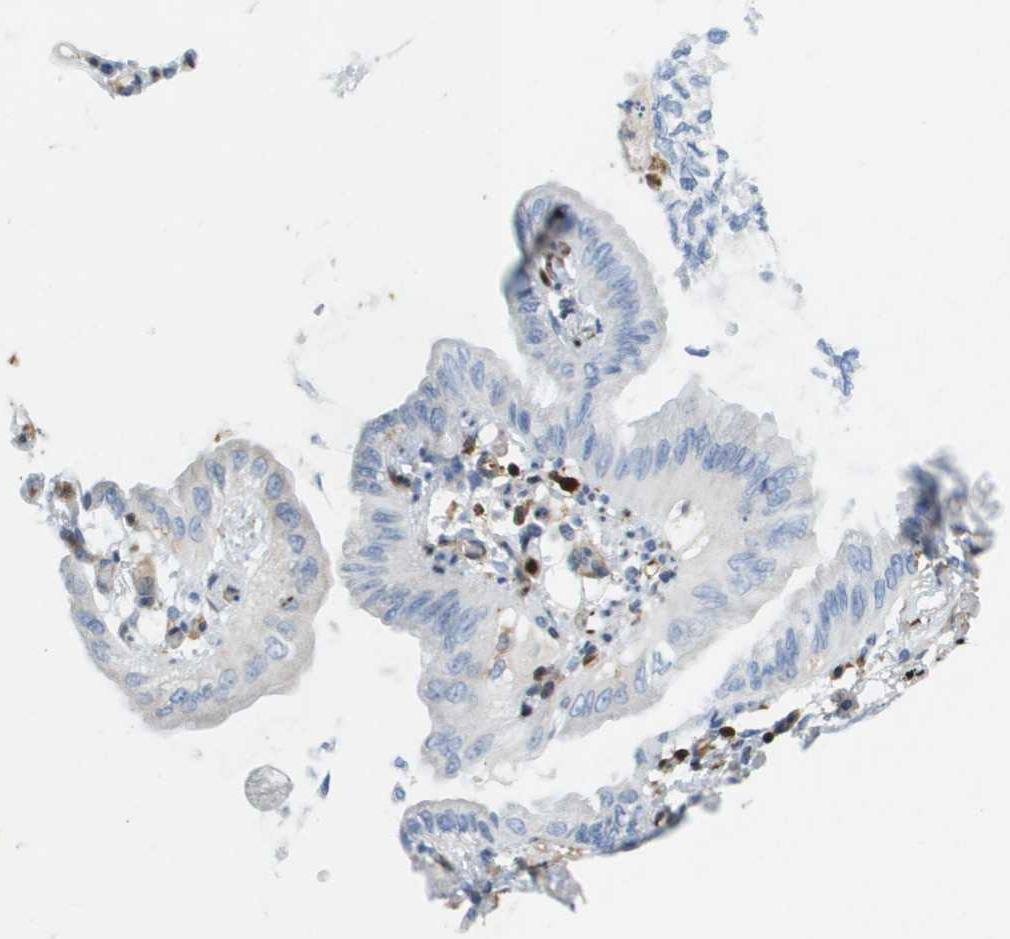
{"staining": {"intensity": "negative", "quantity": "none", "location": "none"}, "tissue": "lung cancer", "cell_type": "Tumor cells", "image_type": "cancer", "snomed": [{"axis": "morphology", "description": "Normal tissue, NOS"}, {"axis": "morphology", "description": "Adenocarcinoma, NOS"}, {"axis": "topography", "description": "Bronchus"}, {"axis": "topography", "description": "Lung"}], "caption": "This image is of lung cancer (adenocarcinoma) stained with IHC to label a protein in brown with the nuclei are counter-stained blue. There is no staining in tumor cells.", "gene": "DOCK5", "patient": {"sex": "female", "age": 70}}